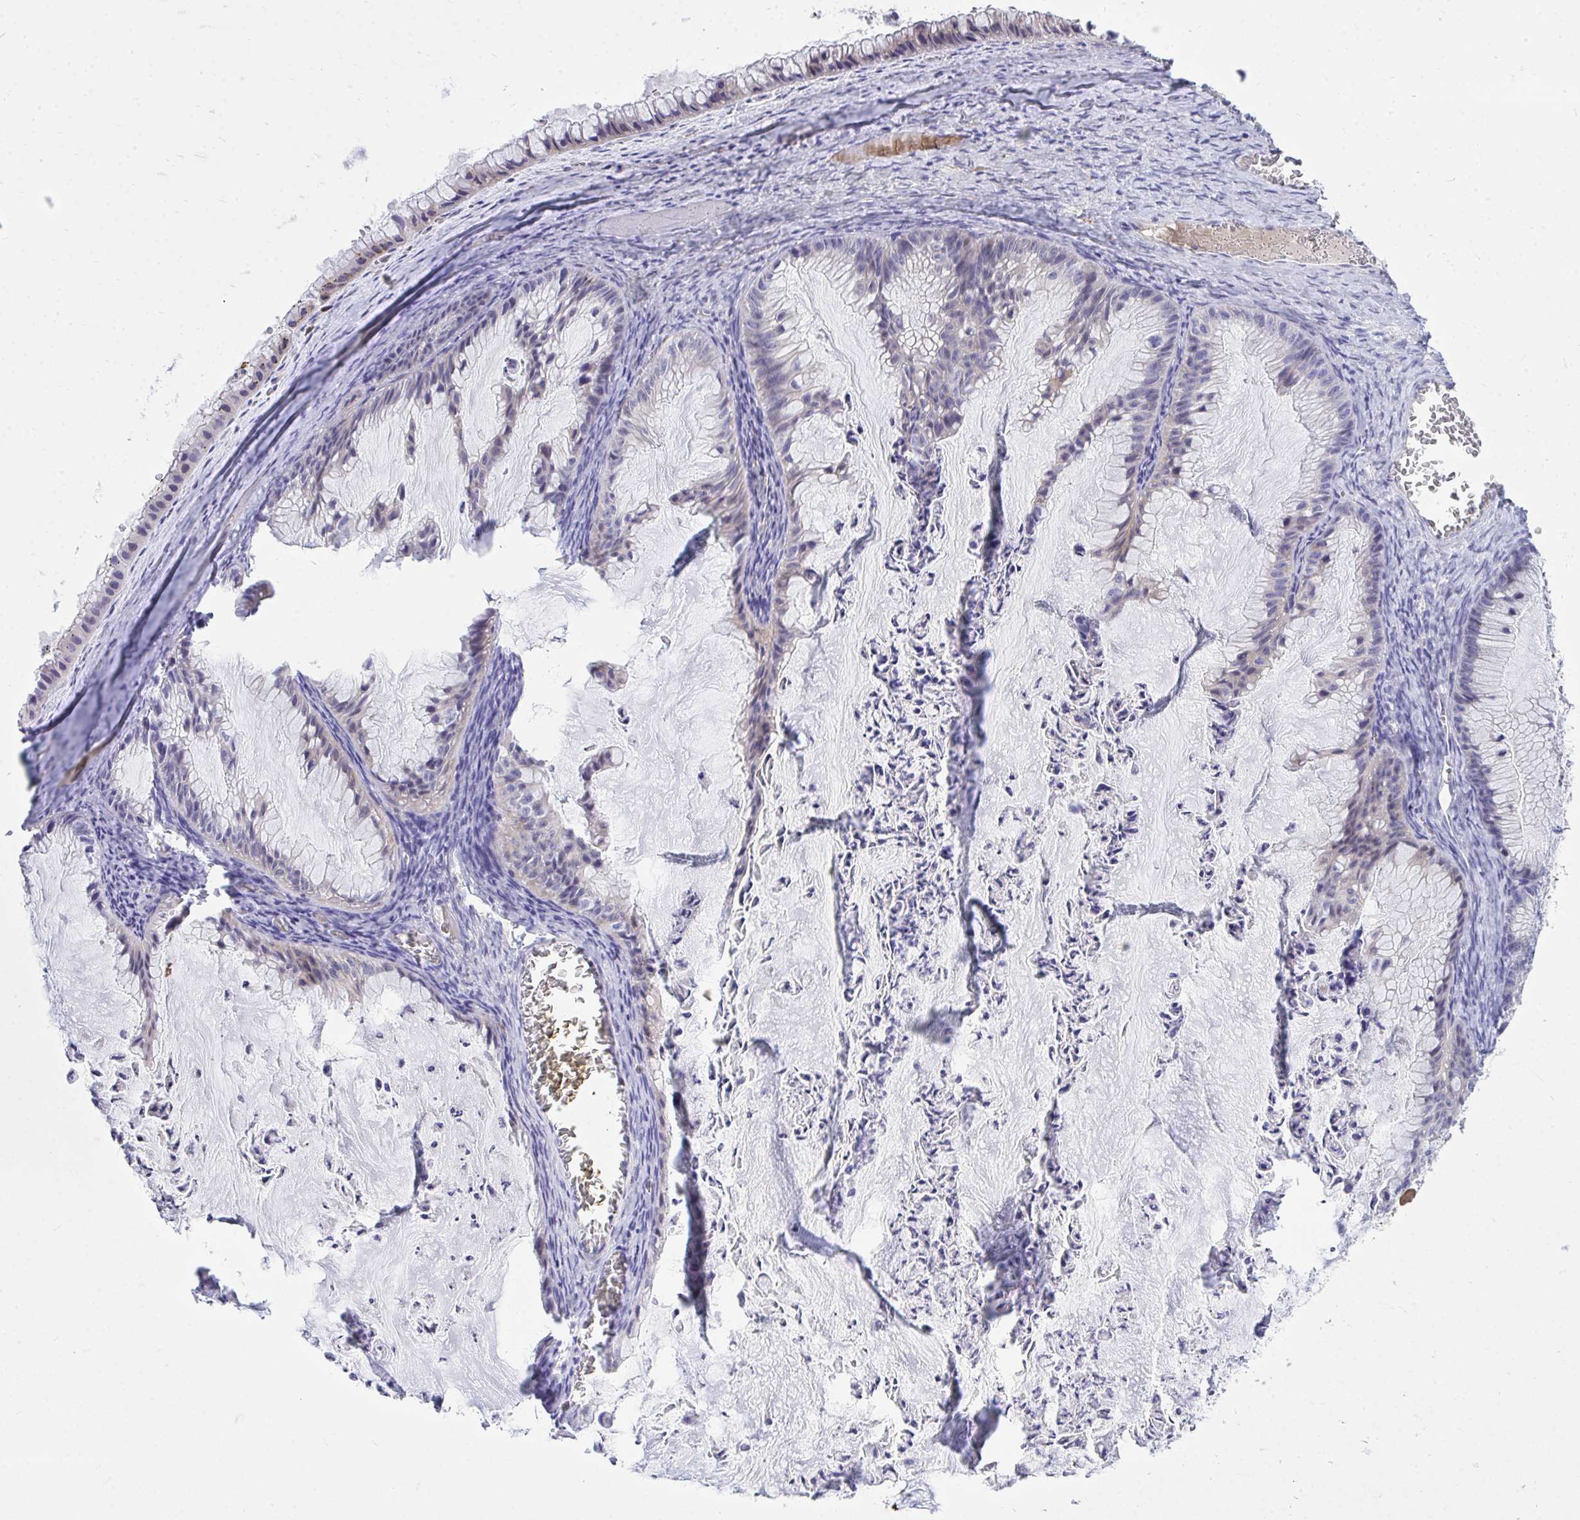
{"staining": {"intensity": "negative", "quantity": "none", "location": "none"}, "tissue": "ovarian cancer", "cell_type": "Tumor cells", "image_type": "cancer", "snomed": [{"axis": "morphology", "description": "Cystadenocarcinoma, mucinous, NOS"}, {"axis": "topography", "description": "Ovary"}], "caption": "High power microscopy photomicrograph of an immunohistochemistry (IHC) histopathology image of ovarian cancer, revealing no significant positivity in tumor cells.", "gene": "TP53I11", "patient": {"sex": "female", "age": 72}}